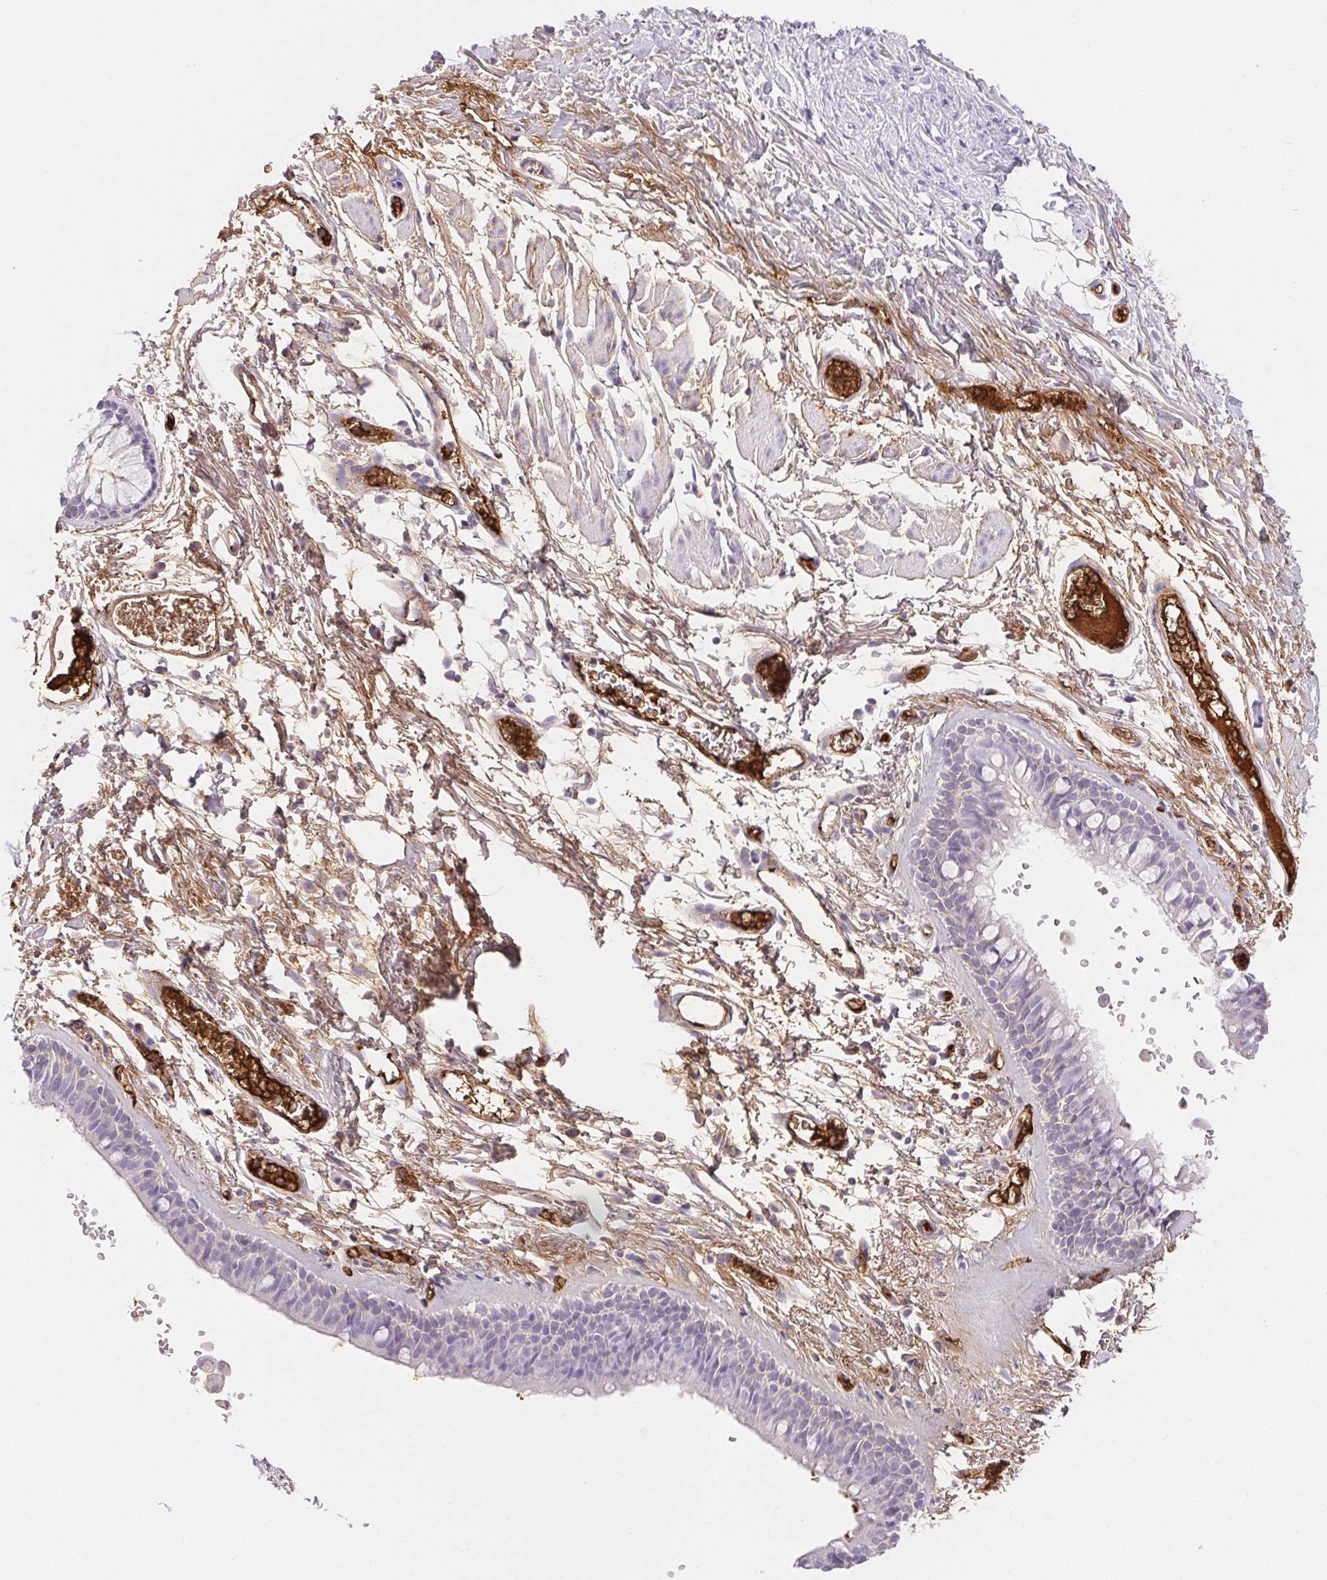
{"staining": {"intensity": "moderate", "quantity": "<25%", "location": "cytoplasmic/membranous"}, "tissue": "bronchus", "cell_type": "Respiratory epithelial cells", "image_type": "normal", "snomed": [{"axis": "morphology", "description": "Normal tissue, NOS"}, {"axis": "topography", "description": "Cartilage tissue"}, {"axis": "topography", "description": "Bronchus"}], "caption": "The micrograph shows a brown stain indicating the presence of a protein in the cytoplasmic/membranous of respiratory epithelial cells in bronchus. The staining was performed using DAB, with brown indicating positive protein expression. Nuclei are stained blue with hematoxylin.", "gene": "FGA", "patient": {"sex": "female", "age": 79}}